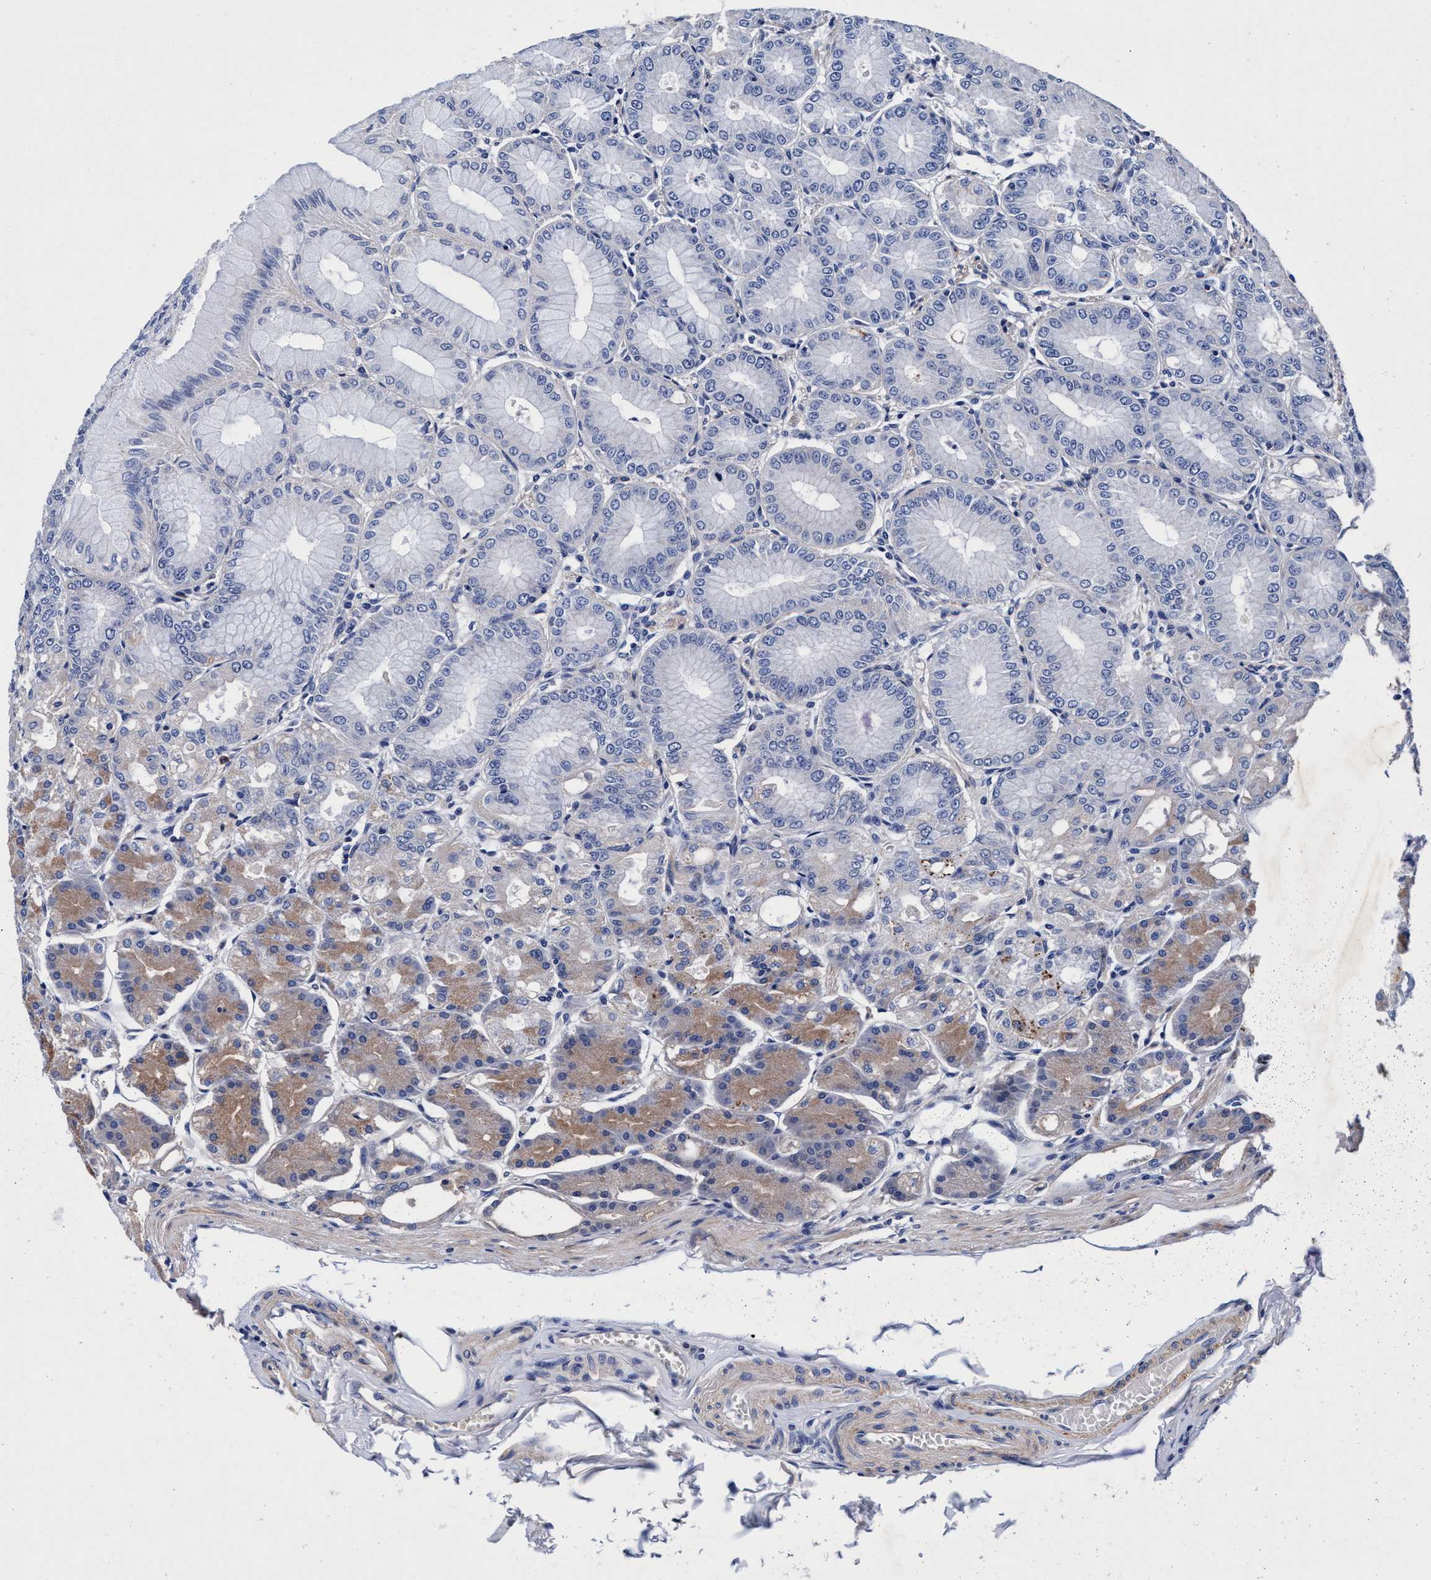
{"staining": {"intensity": "moderate", "quantity": "25%-75%", "location": "cytoplasmic/membranous"}, "tissue": "stomach", "cell_type": "Glandular cells", "image_type": "normal", "snomed": [{"axis": "morphology", "description": "Normal tissue, NOS"}, {"axis": "topography", "description": "Stomach, lower"}], "caption": "A micrograph showing moderate cytoplasmic/membranous positivity in approximately 25%-75% of glandular cells in unremarkable stomach, as visualized by brown immunohistochemical staining.", "gene": "RNF208", "patient": {"sex": "male", "age": 71}}